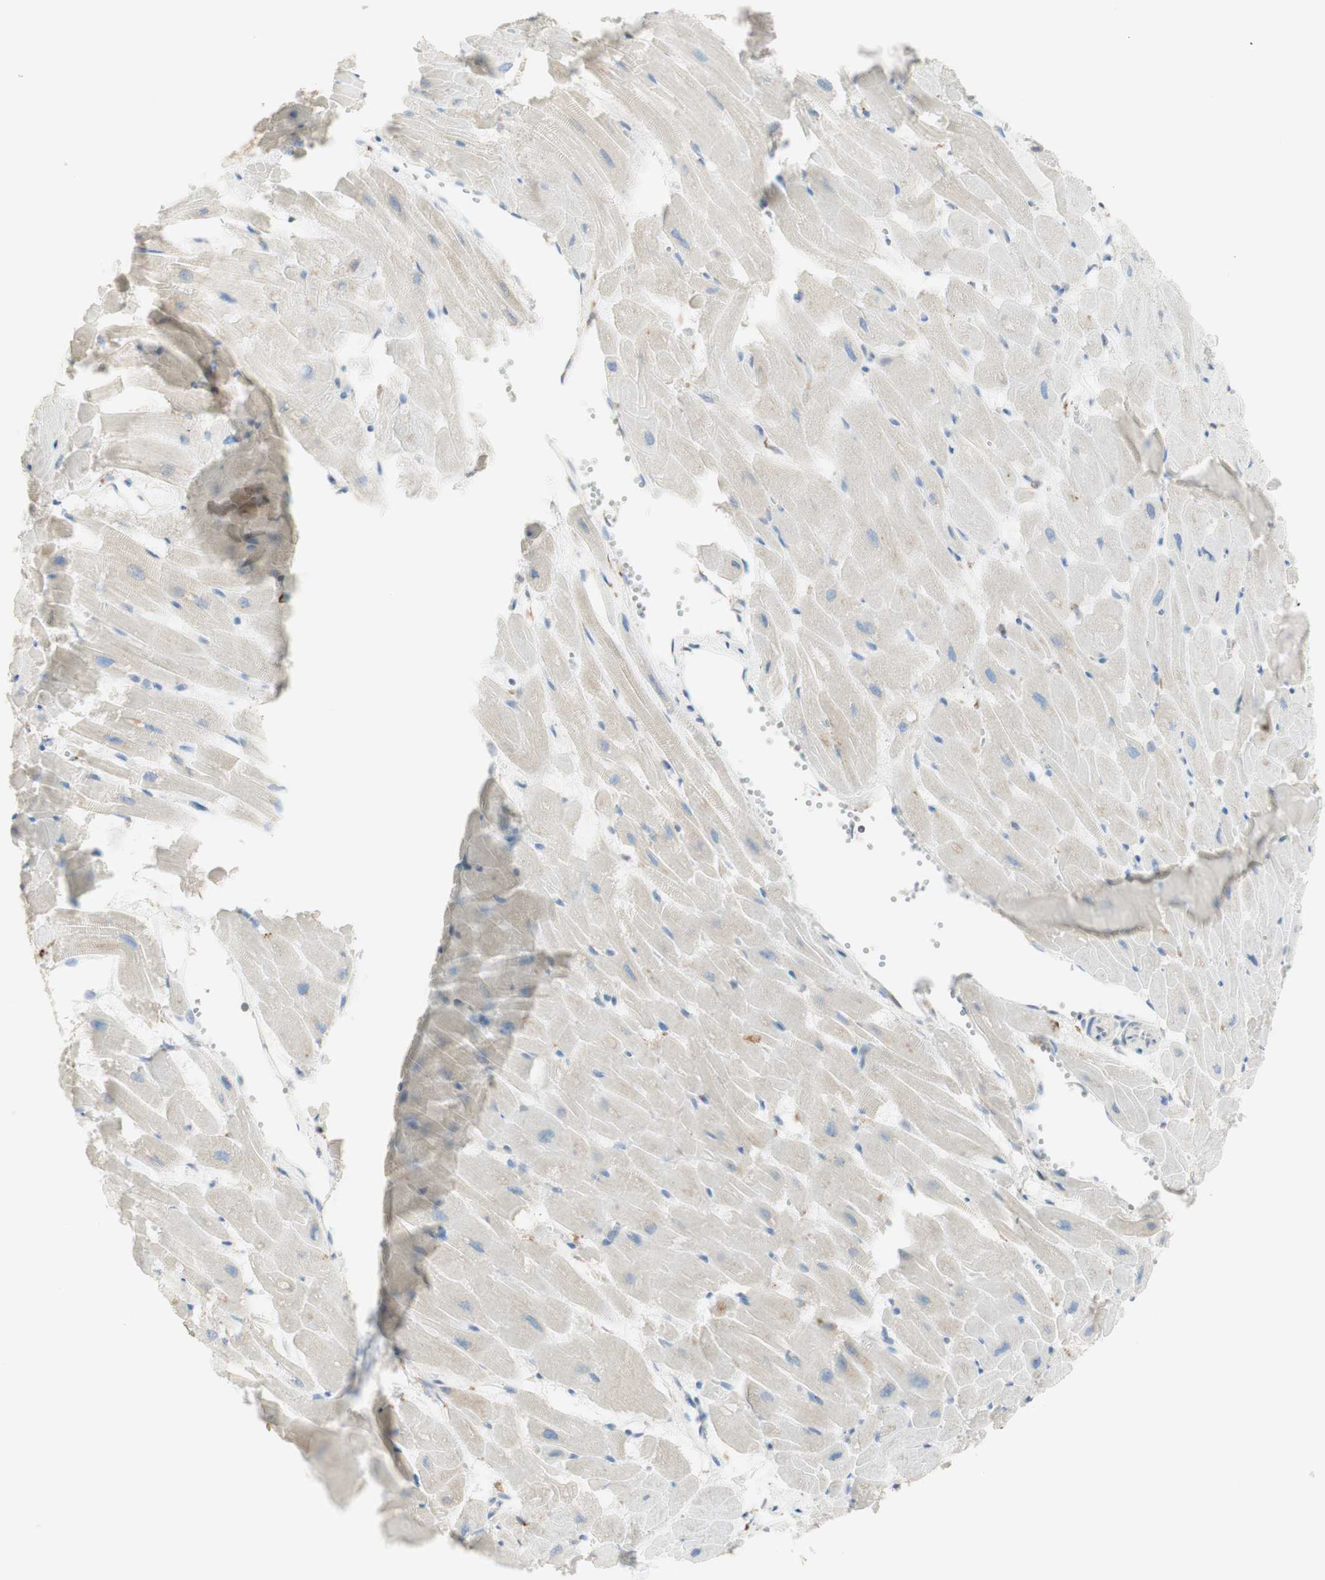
{"staining": {"intensity": "negative", "quantity": "none", "location": "none"}, "tissue": "heart muscle", "cell_type": "Cardiomyocytes", "image_type": "normal", "snomed": [{"axis": "morphology", "description": "Normal tissue, NOS"}, {"axis": "topography", "description": "Heart"}], "caption": "DAB (3,3'-diaminobenzidine) immunohistochemical staining of unremarkable human heart muscle shows no significant positivity in cardiomyocytes.", "gene": "MANF", "patient": {"sex": "female", "age": 19}}